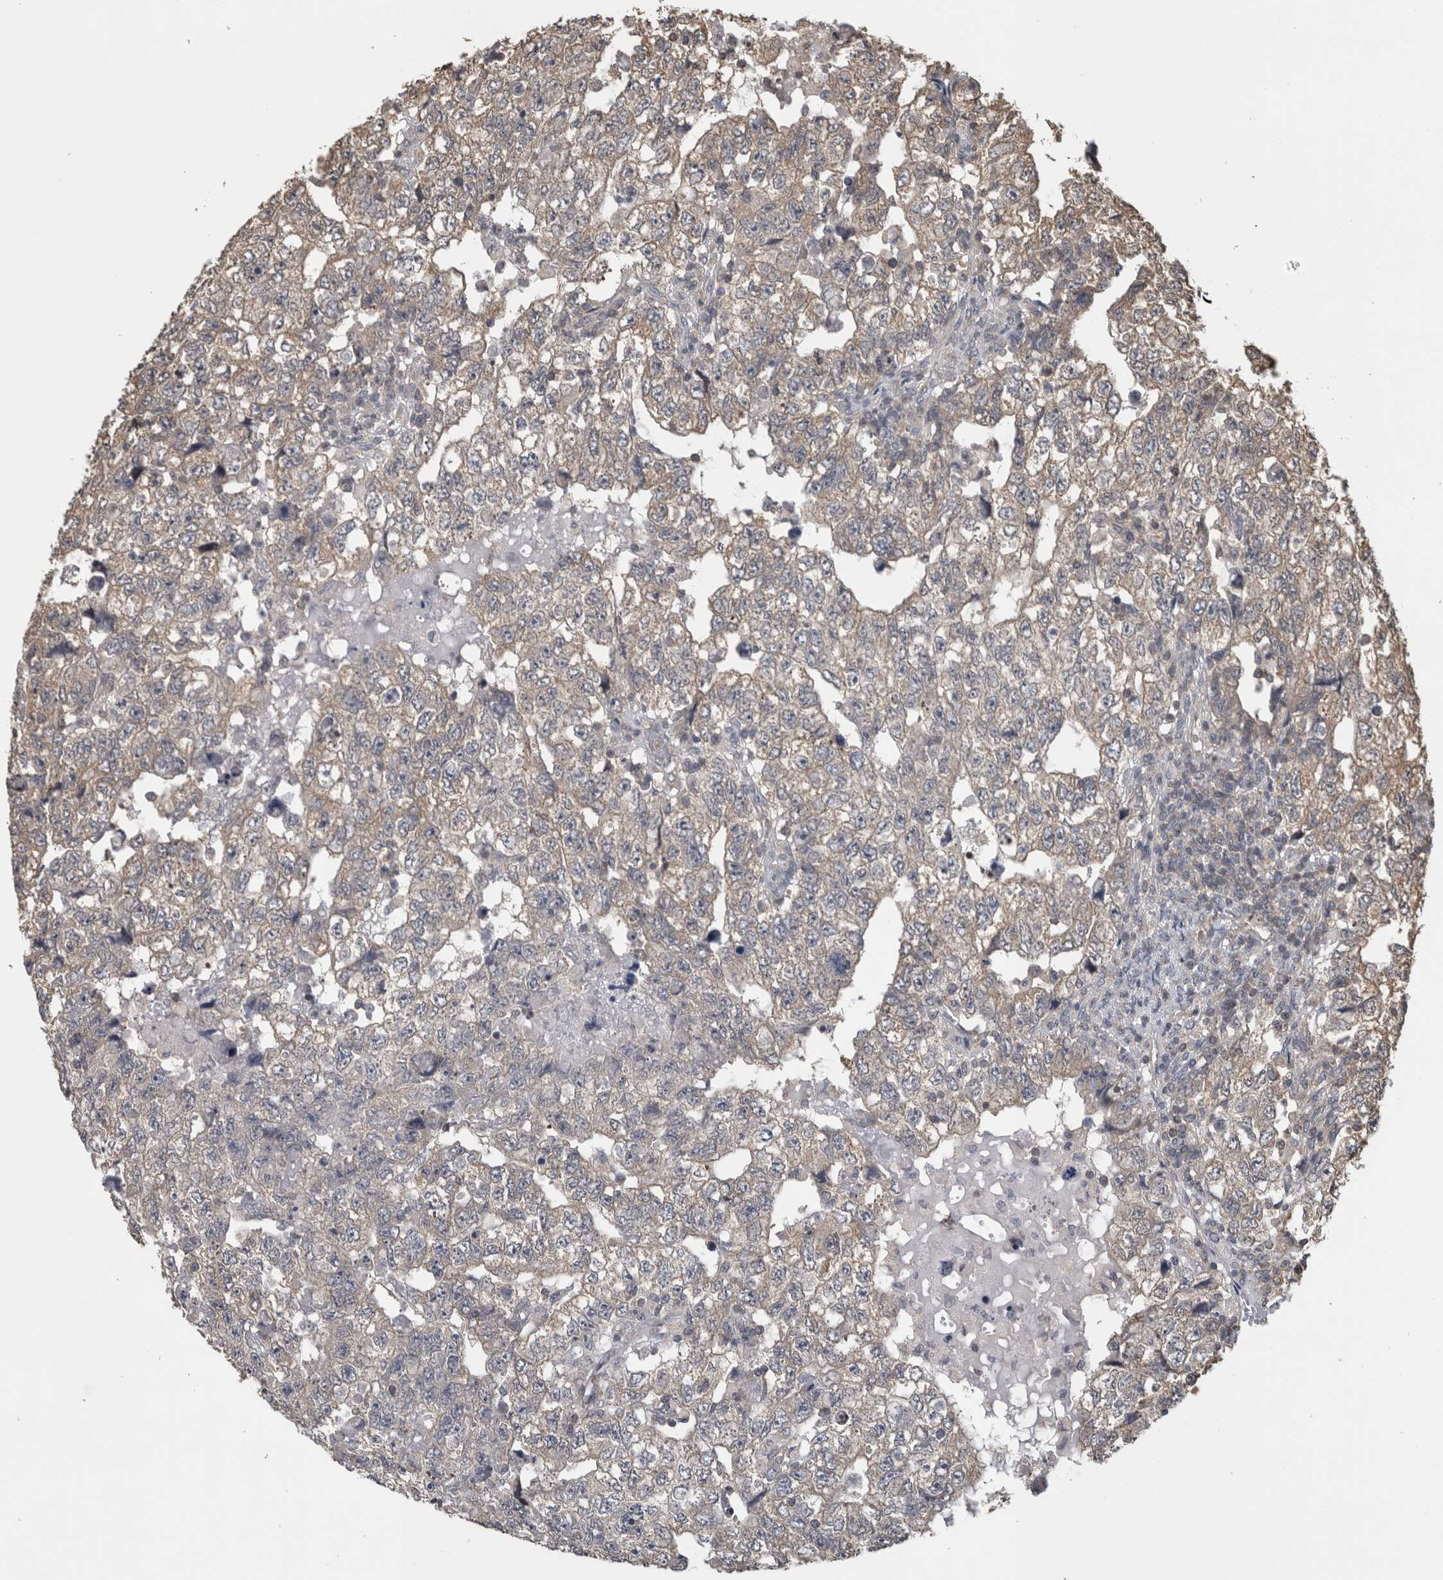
{"staining": {"intensity": "weak", "quantity": "<25%", "location": "cytoplasmic/membranous"}, "tissue": "testis cancer", "cell_type": "Tumor cells", "image_type": "cancer", "snomed": [{"axis": "morphology", "description": "Carcinoma, Embryonal, NOS"}, {"axis": "topography", "description": "Testis"}], "caption": "Immunohistochemistry photomicrograph of embryonal carcinoma (testis) stained for a protein (brown), which shows no positivity in tumor cells.", "gene": "ATXN2", "patient": {"sex": "male", "age": 36}}